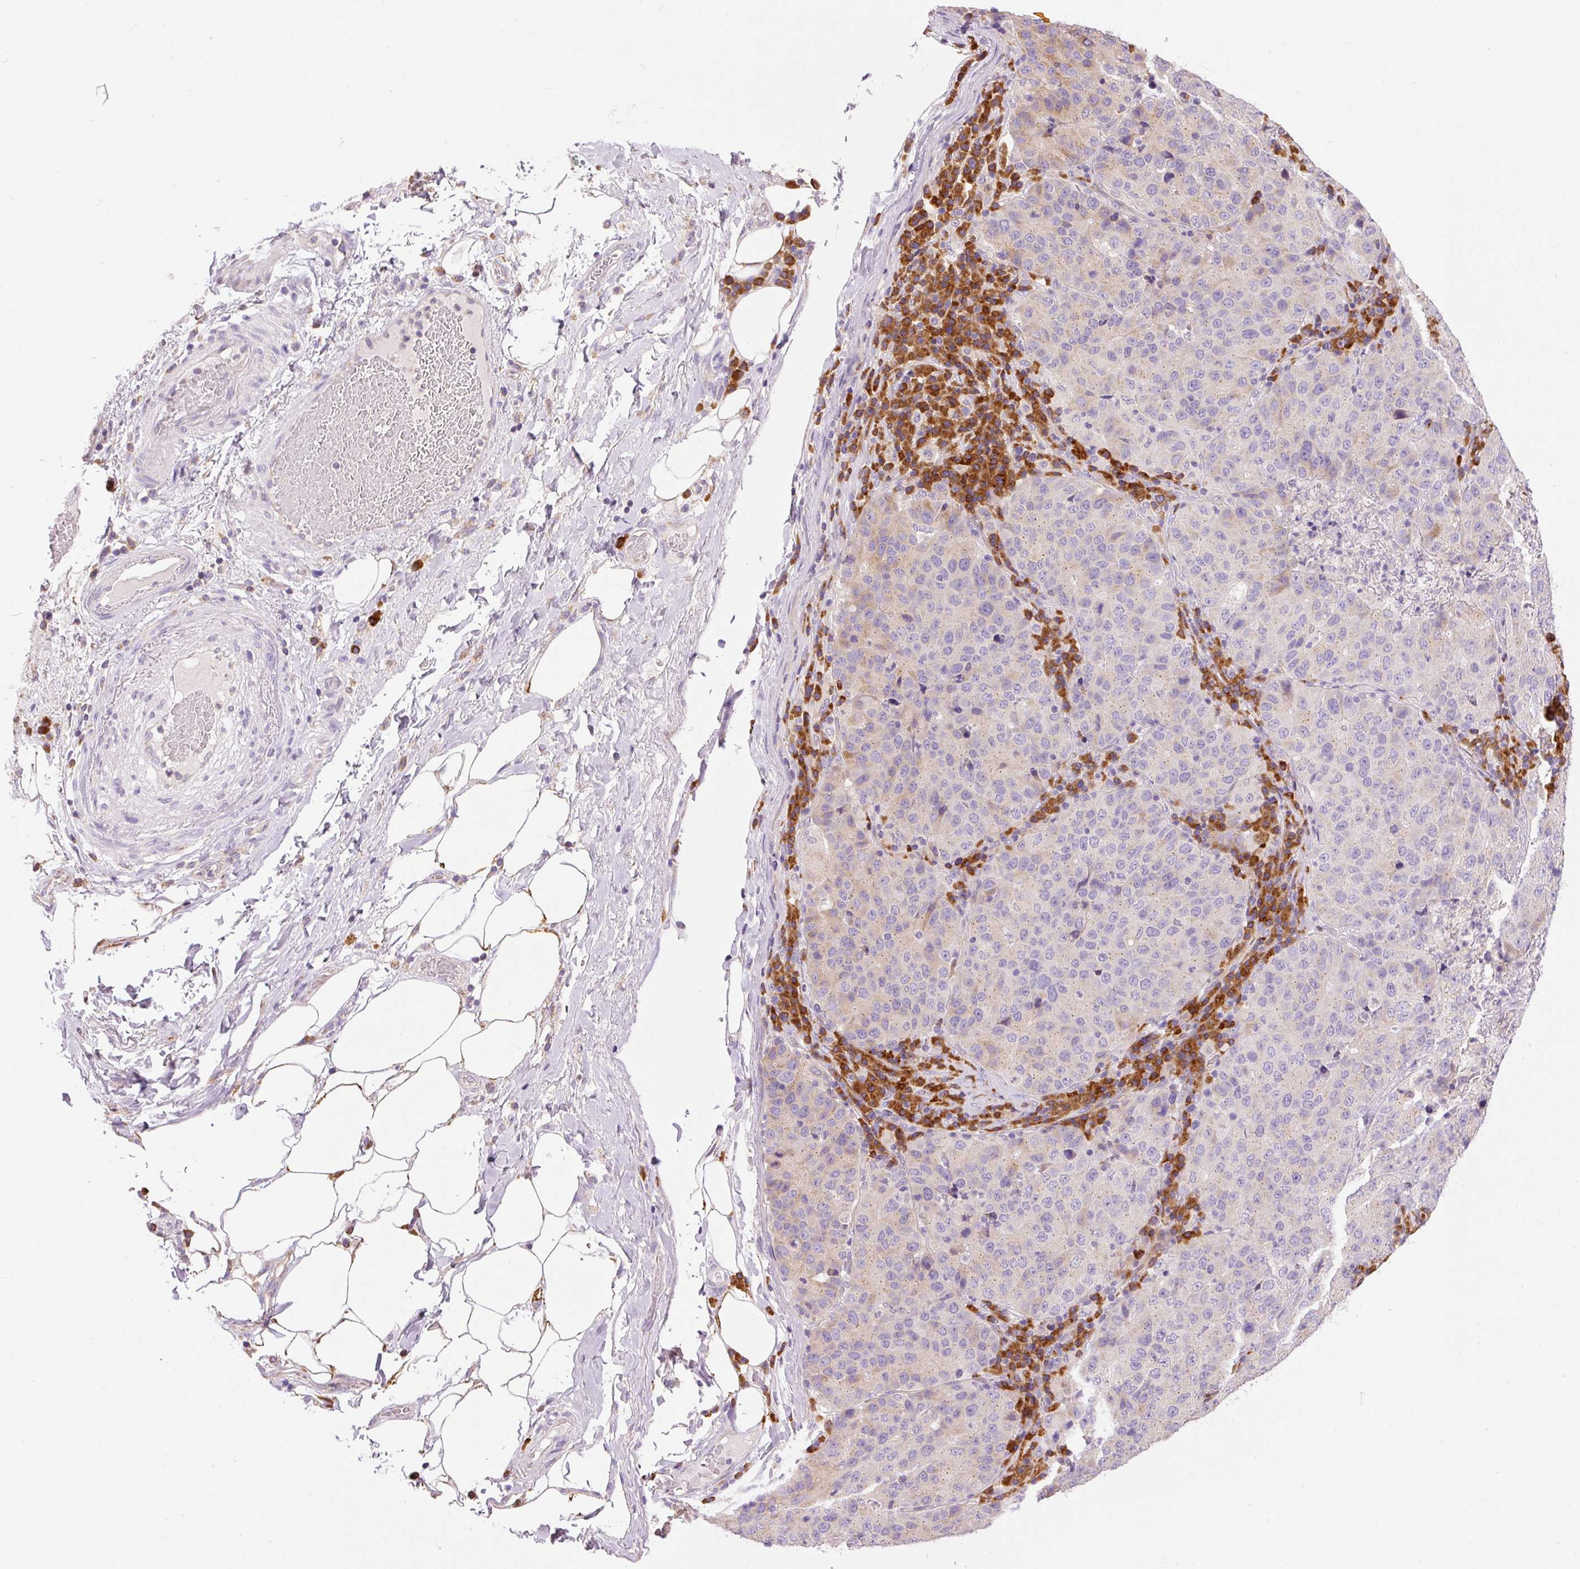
{"staining": {"intensity": "weak", "quantity": "<25%", "location": "cytoplasmic/membranous"}, "tissue": "stomach cancer", "cell_type": "Tumor cells", "image_type": "cancer", "snomed": [{"axis": "morphology", "description": "Adenocarcinoma, NOS"}, {"axis": "topography", "description": "Stomach"}], "caption": "DAB (3,3'-diaminobenzidine) immunohistochemical staining of human adenocarcinoma (stomach) shows no significant positivity in tumor cells. (Stains: DAB IHC with hematoxylin counter stain, Microscopy: brightfield microscopy at high magnification).", "gene": "PNPLA5", "patient": {"sex": "male", "age": 71}}